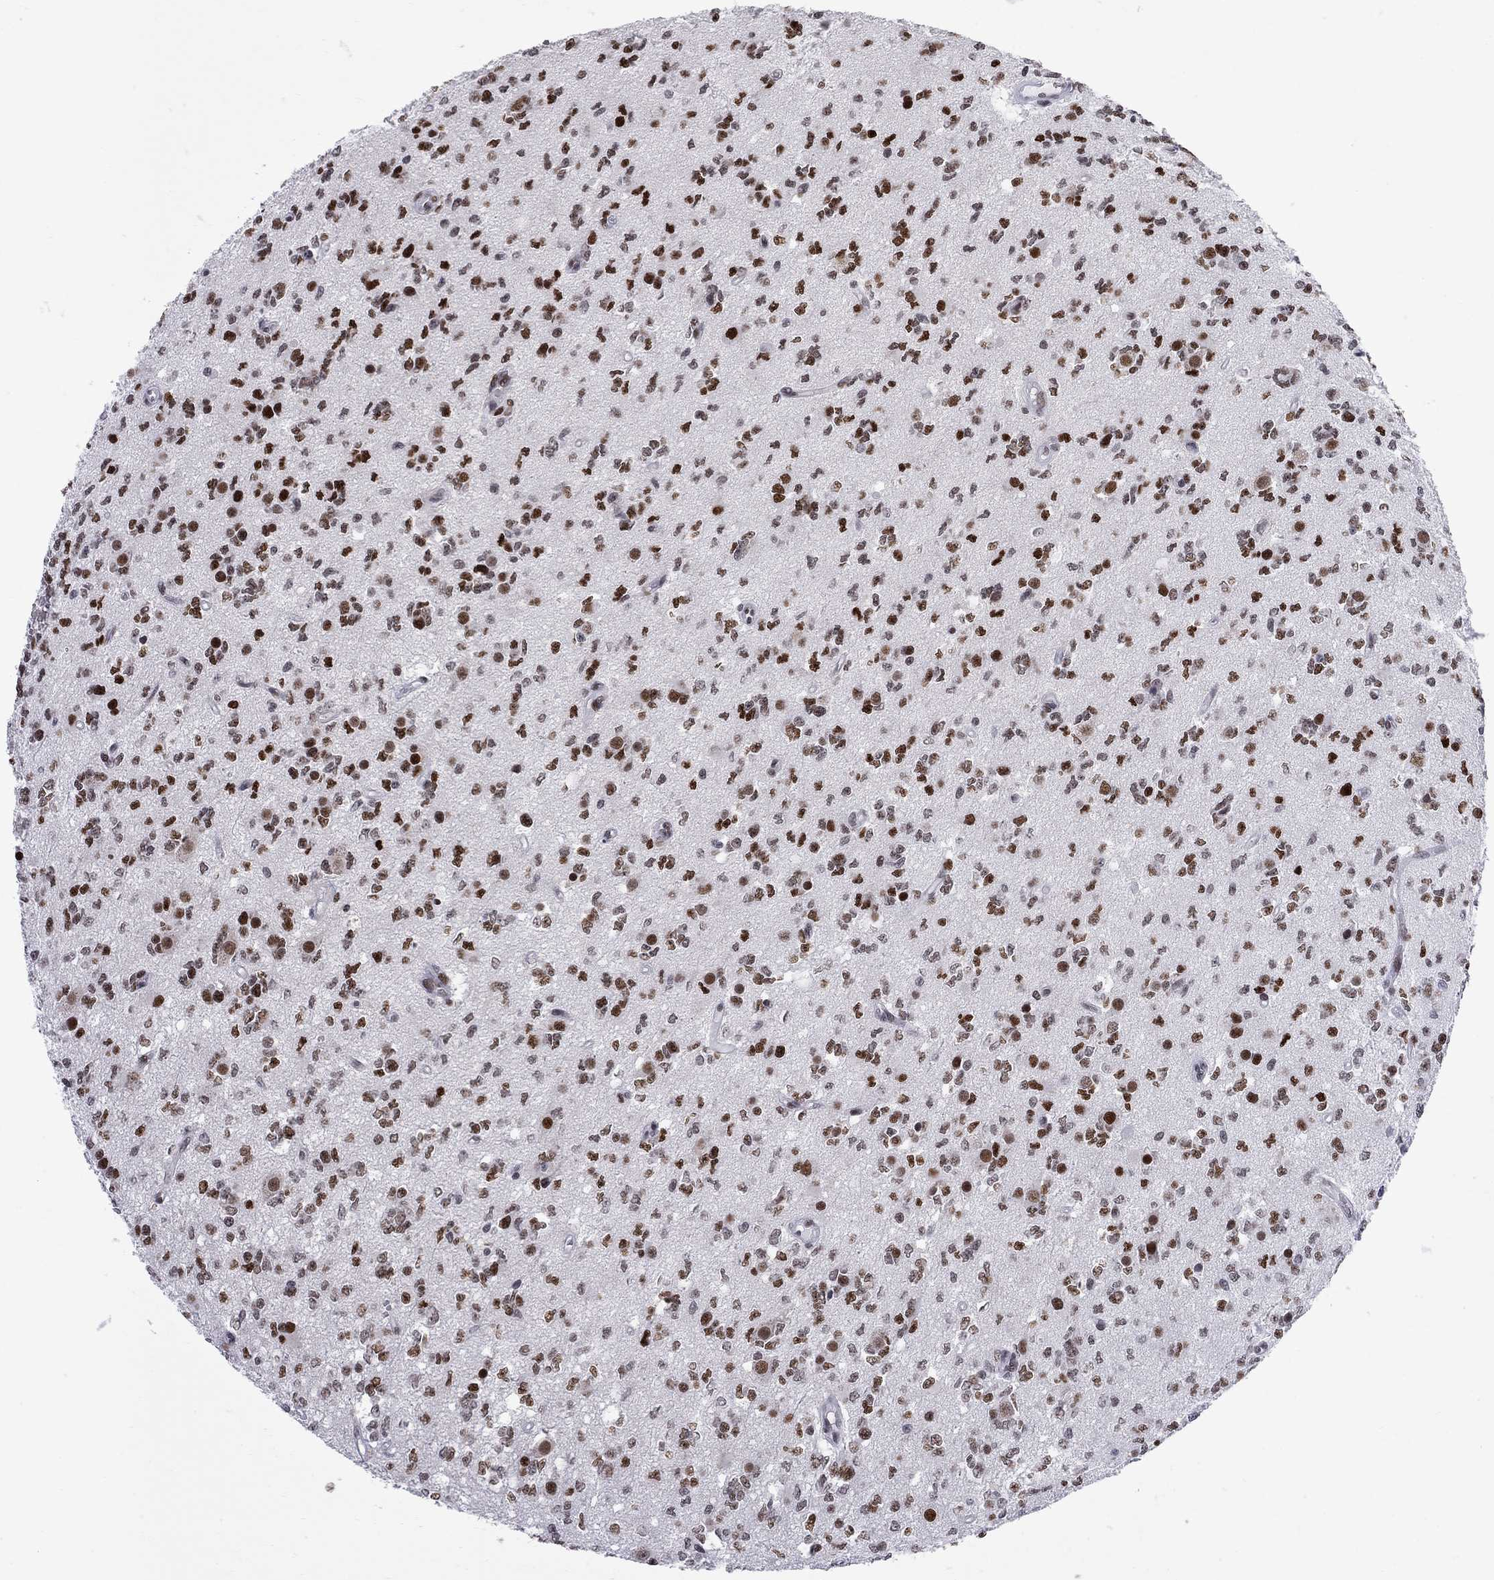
{"staining": {"intensity": "strong", "quantity": "25%-75%", "location": "nuclear"}, "tissue": "glioma", "cell_type": "Tumor cells", "image_type": "cancer", "snomed": [{"axis": "morphology", "description": "Glioma, malignant, Low grade"}, {"axis": "topography", "description": "Brain"}], "caption": "Approximately 25%-75% of tumor cells in low-grade glioma (malignant) reveal strong nuclear protein staining as visualized by brown immunohistochemical staining.", "gene": "ZBTB47", "patient": {"sex": "female", "age": 45}}